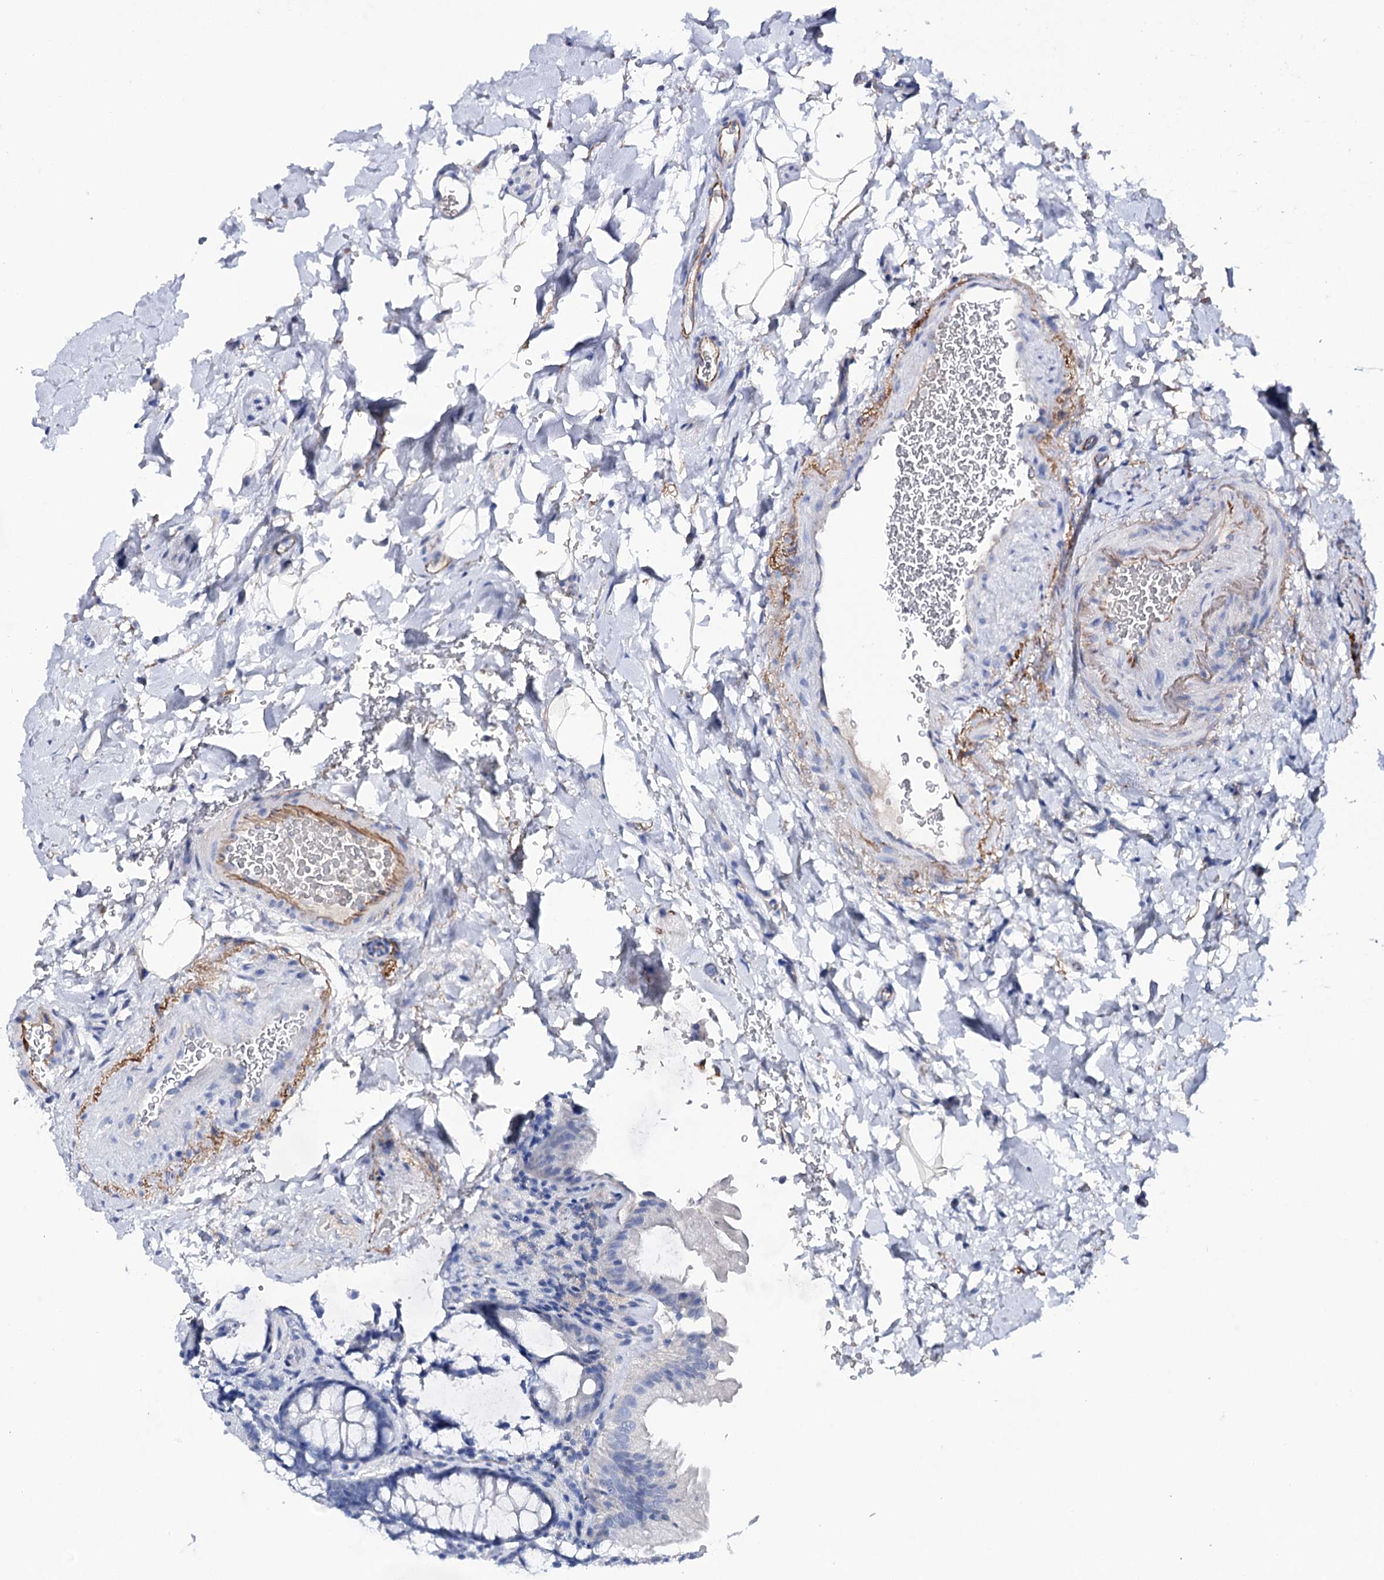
{"staining": {"intensity": "strong", "quantity": "25%-75%", "location": "cytoplasmic/membranous"}, "tissue": "colon", "cell_type": "Endothelial cells", "image_type": "normal", "snomed": [{"axis": "morphology", "description": "Normal tissue, NOS"}, {"axis": "topography", "description": "Colon"}], "caption": "Colon was stained to show a protein in brown. There is high levels of strong cytoplasmic/membranous expression in about 25%-75% of endothelial cells. (Brightfield microscopy of DAB IHC at high magnification).", "gene": "EPYC", "patient": {"sex": "female", "age": 62}}